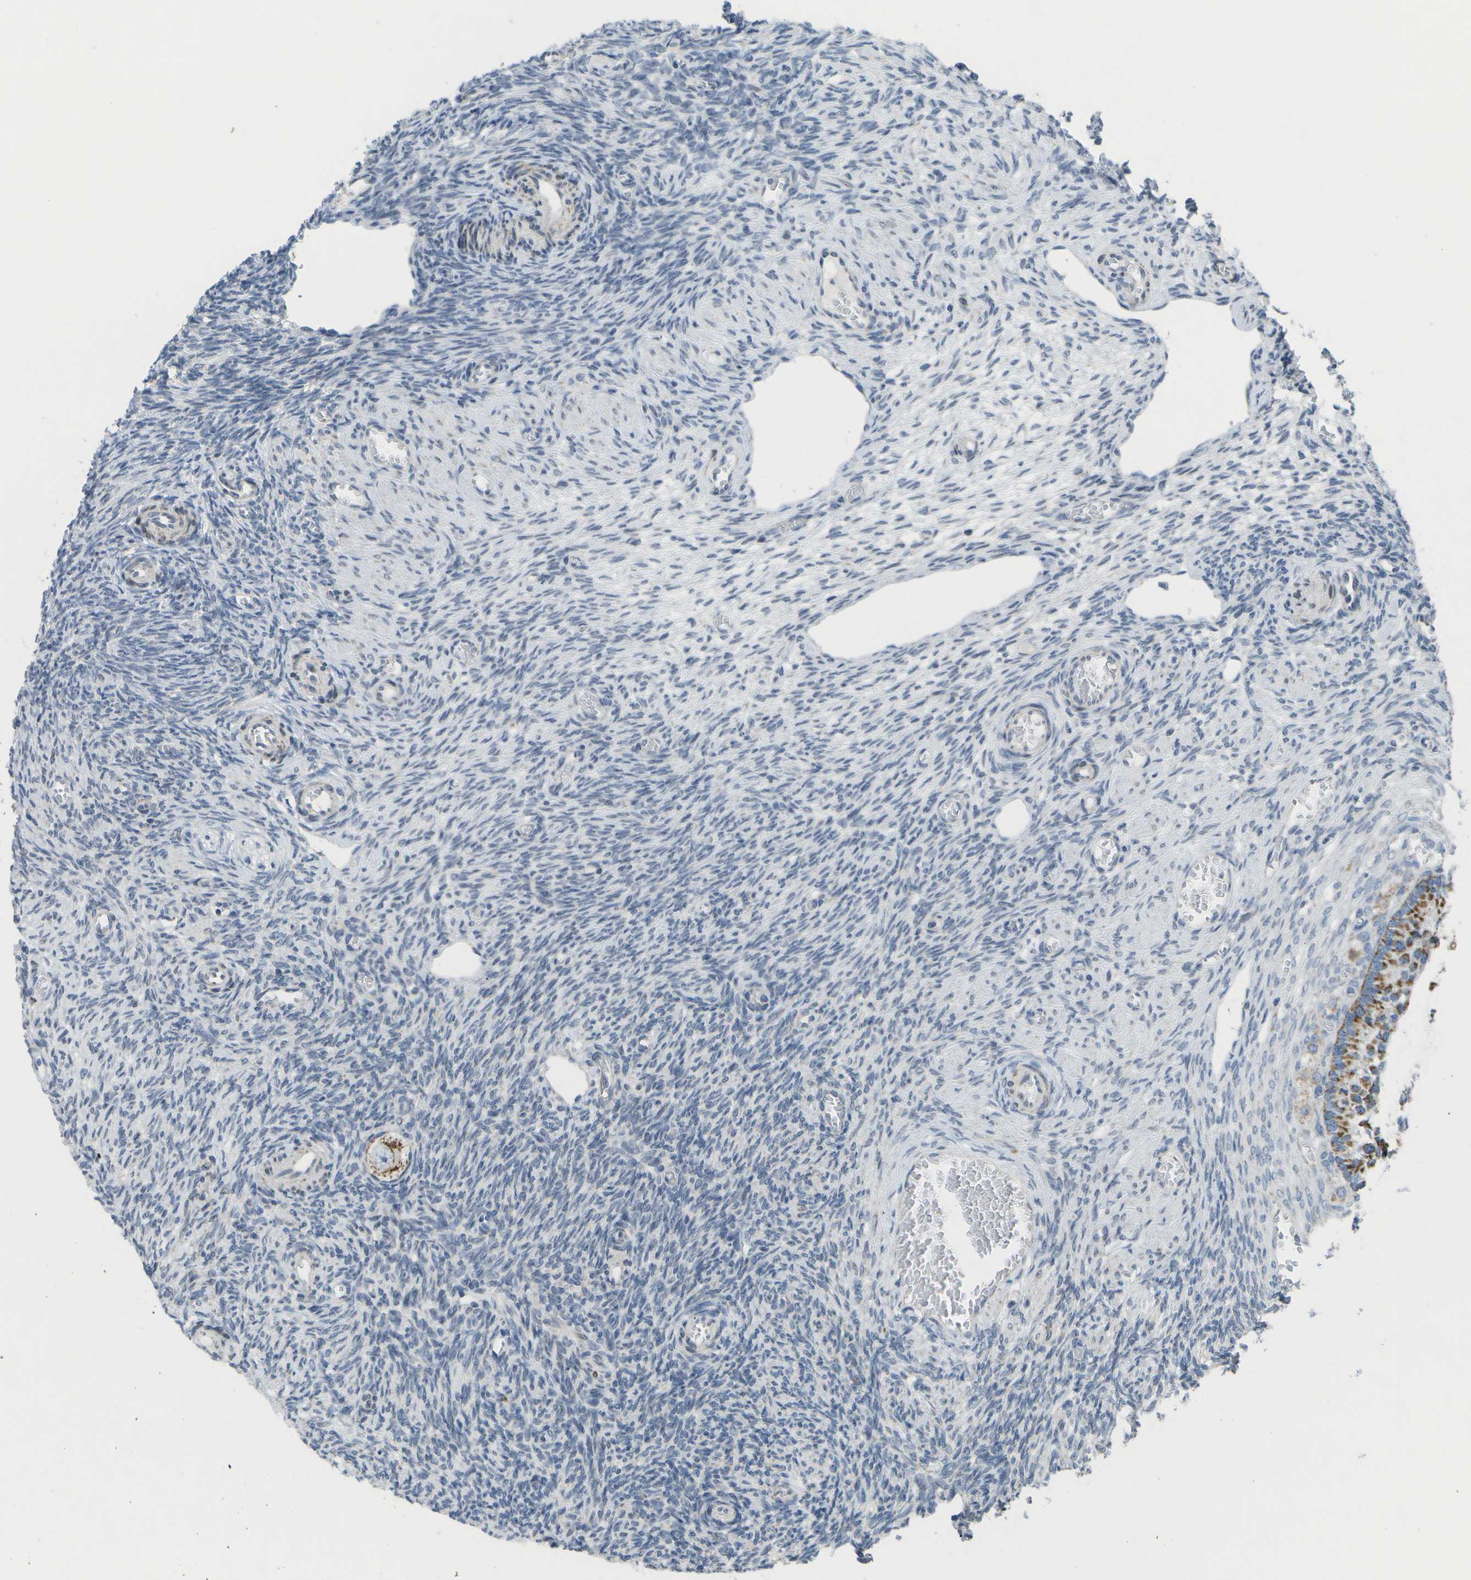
{"staining": {"intensity": "moderate", "quantity": ">75%", "location": "cytoplasmic/membranous"}, "tissue": "ovary", "cell_type": "Follicle cells", "image_type": "normal", "snomed": [{"axis": "morphology", "description": "Normal tissue, NOS"}, {"axis": "topography", "description": "Ovary"}], "caption": "High-magnification brightfield microscopy of unremarkable ovary stained with DAB (brown) and counterstained with hematoxylin (blue). follicle cells exhibit moderate cytoplasmic/membranous expression is seen in about>75% of cells.", "gene": "TMEM223", "patient": {"sex": "female", "age": 27}}